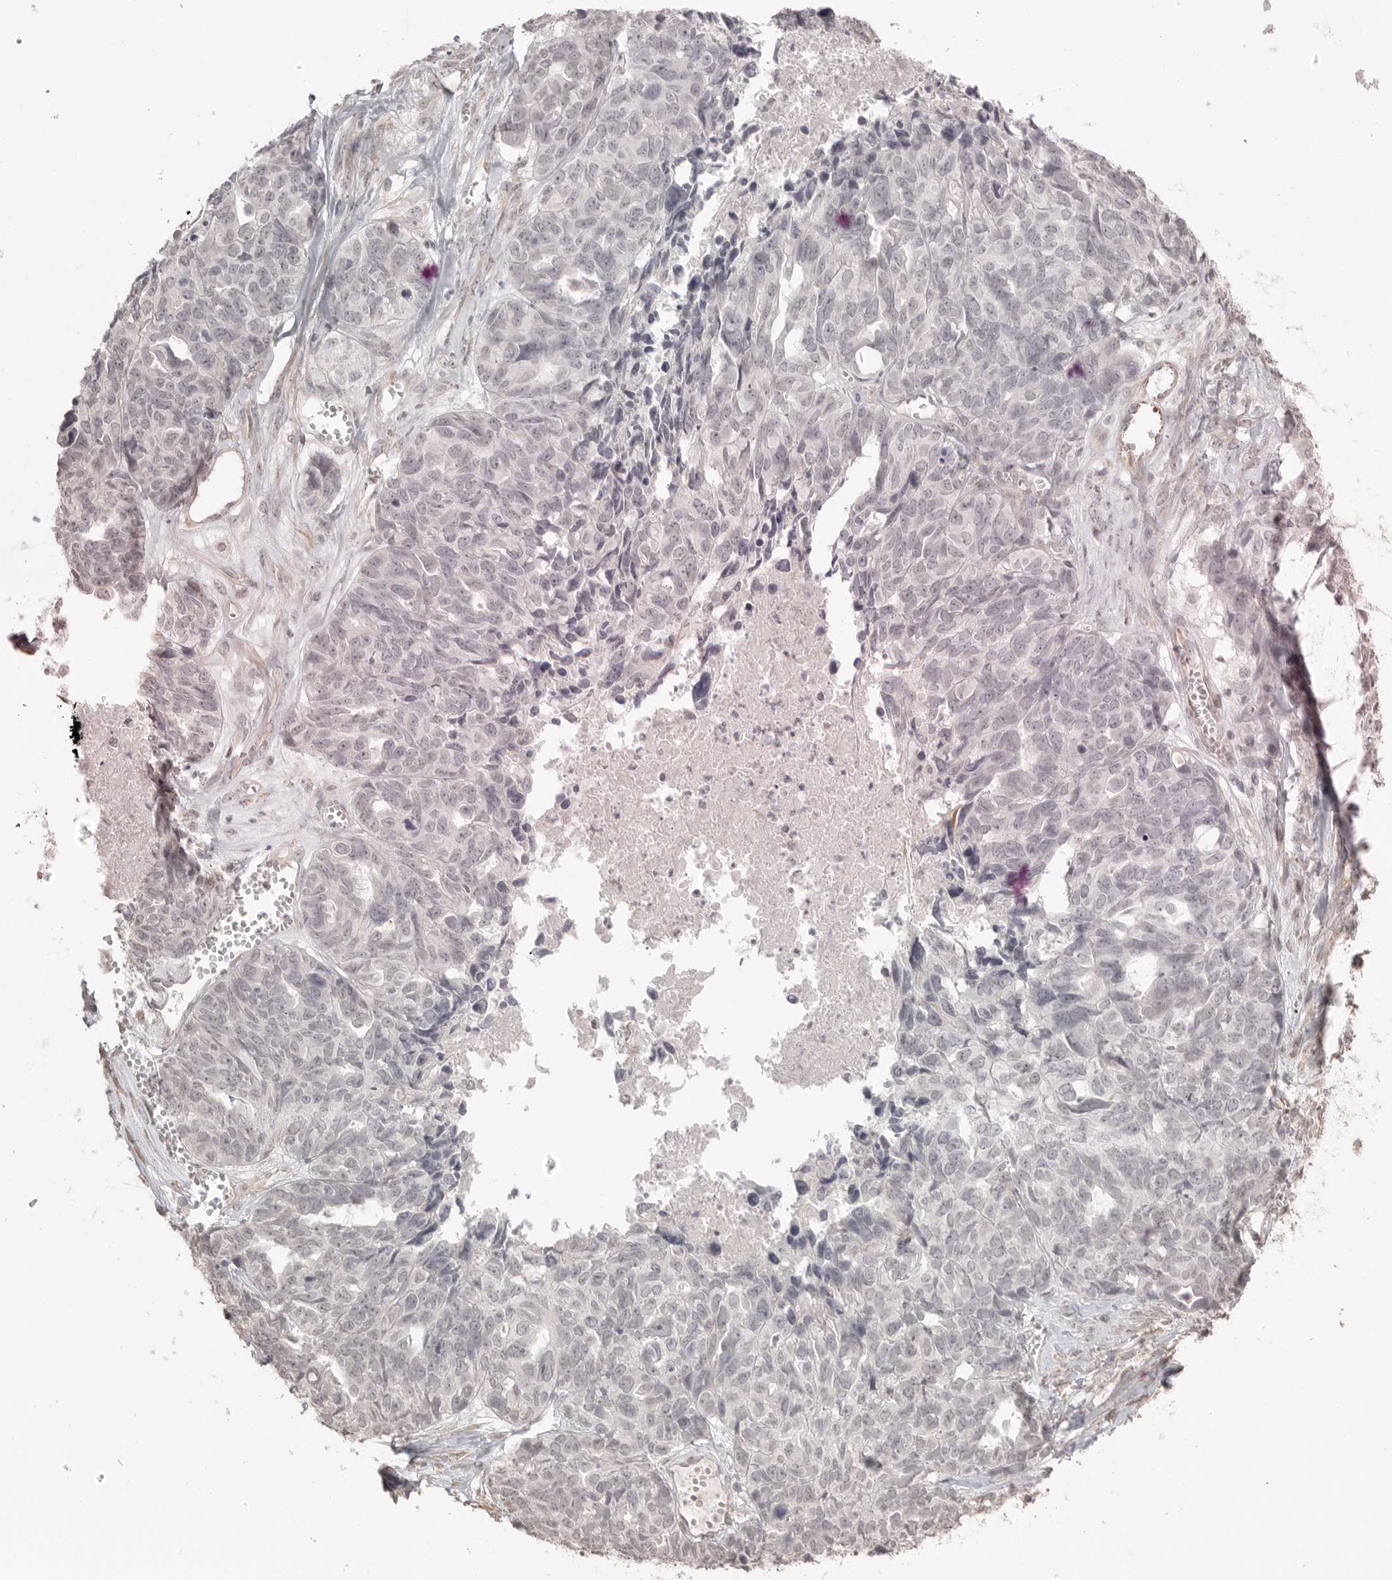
{"staining": {"intensity": "negative", "quantity": "none", "location": "none"}, "tissue": "ovarian cancer", "cell_type": "Tumor cells", "image_type": "cancer", "snomed": [{"axis": "morphology", "description": "Cystadenocarcinoma, serous, NOS"}, {"axis": "topography", "description": "Ovary"}], "caption": "IHC of ovarian cancer (serous cystadenocarcinoma) shows no positivity in tumor cells. (IHC, brightfield microscopy, high magnification).", "gene": "SMG8", "patient": {"sex": "female", "age": 79}}